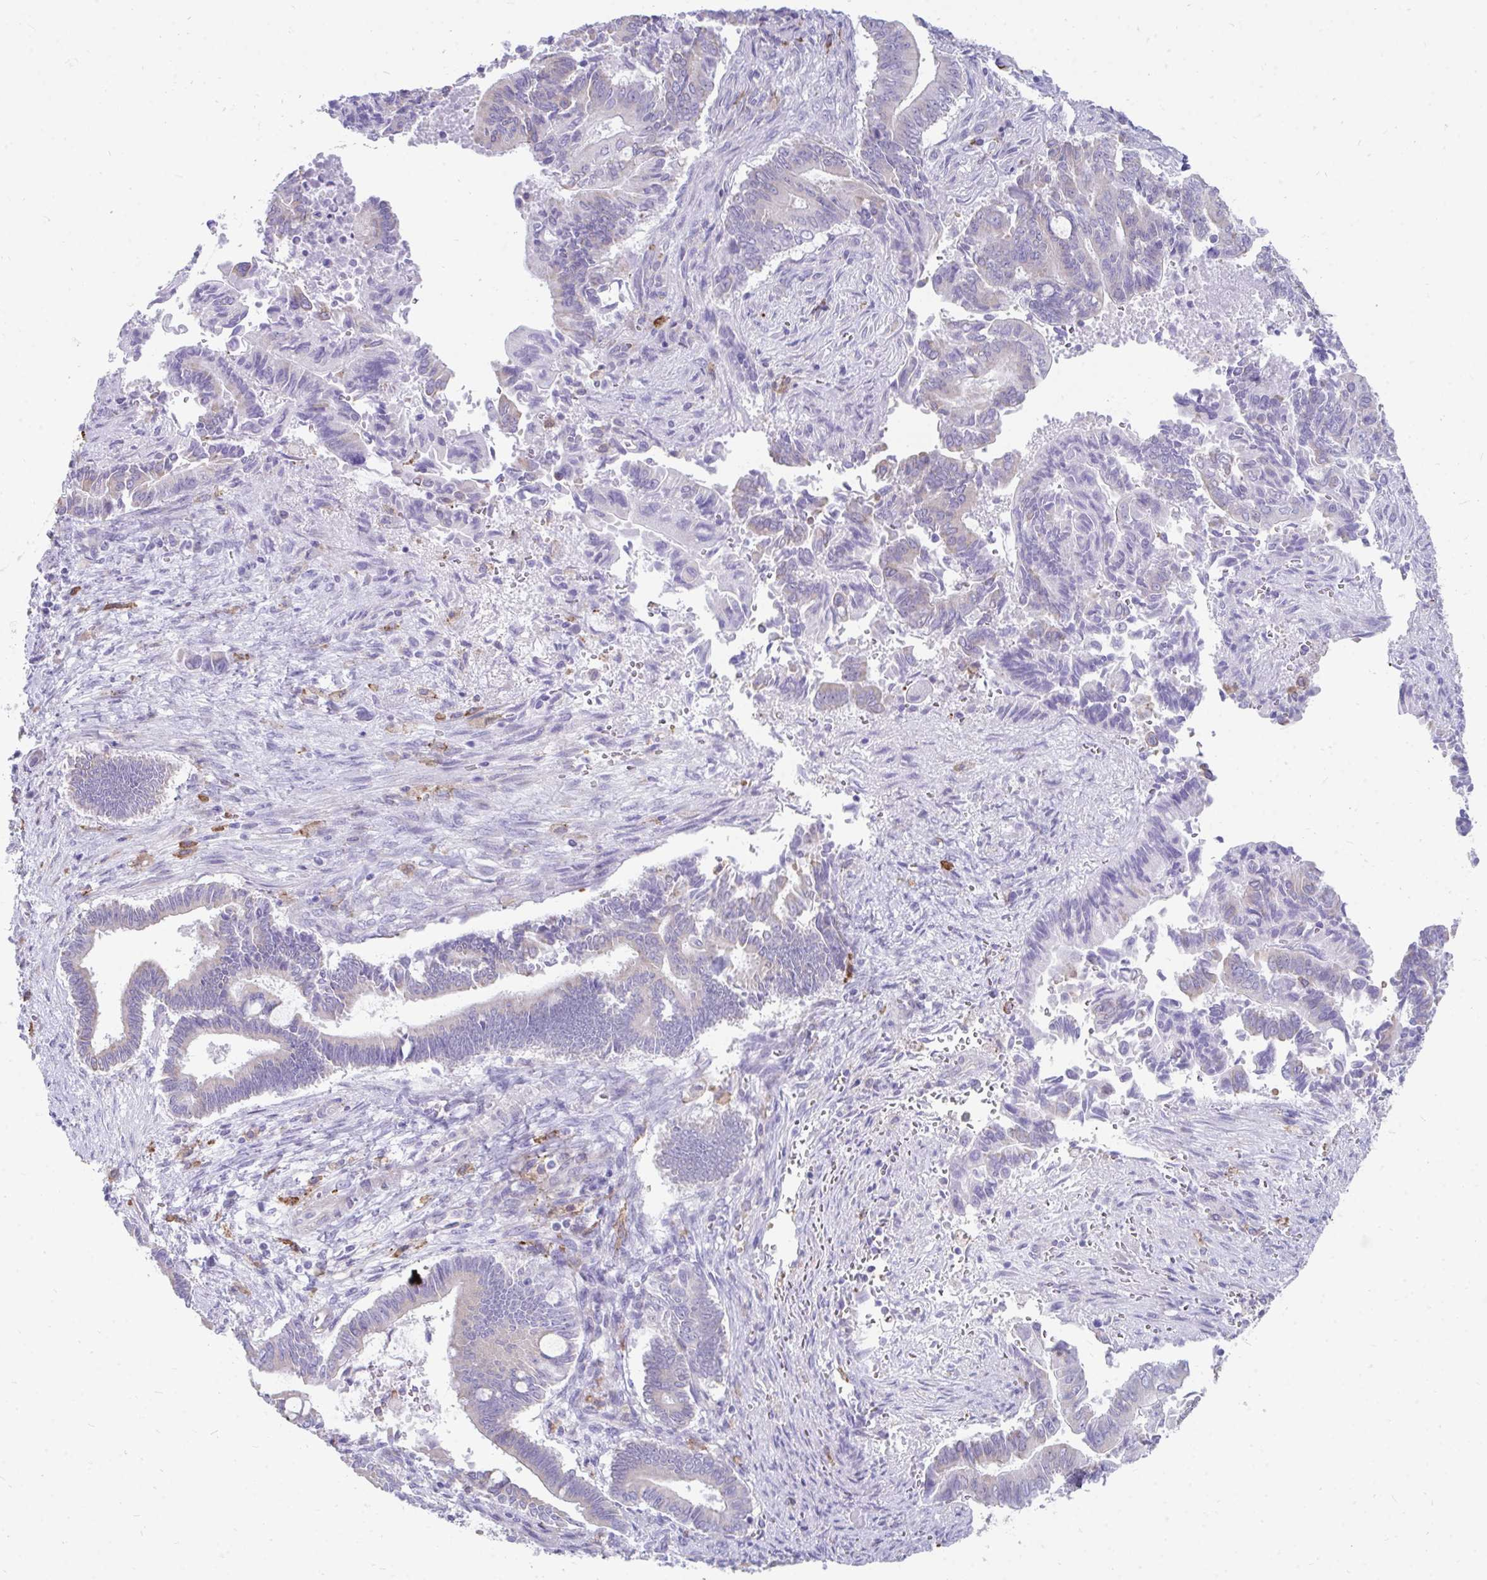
{"staining": {"intensity": "negative", "quantity": "none", "location": "none"}, "tissue": "pancreatic cancer", "cell_type": "Tumor cells", "image_type": "cancer", "snomed": [{"axis": "morphology", "description": "Adenocarcinoma, NOS"}, {"axis": "topography", "description": "Pancreas"}], "caption": "Human adenocarcinoma (pancreatic) stained for a protein using immunohistochemistry exhibits no positivity in tumor cells.", "gene": "CD163", "patient": {"sex": "male", "age": 68}}